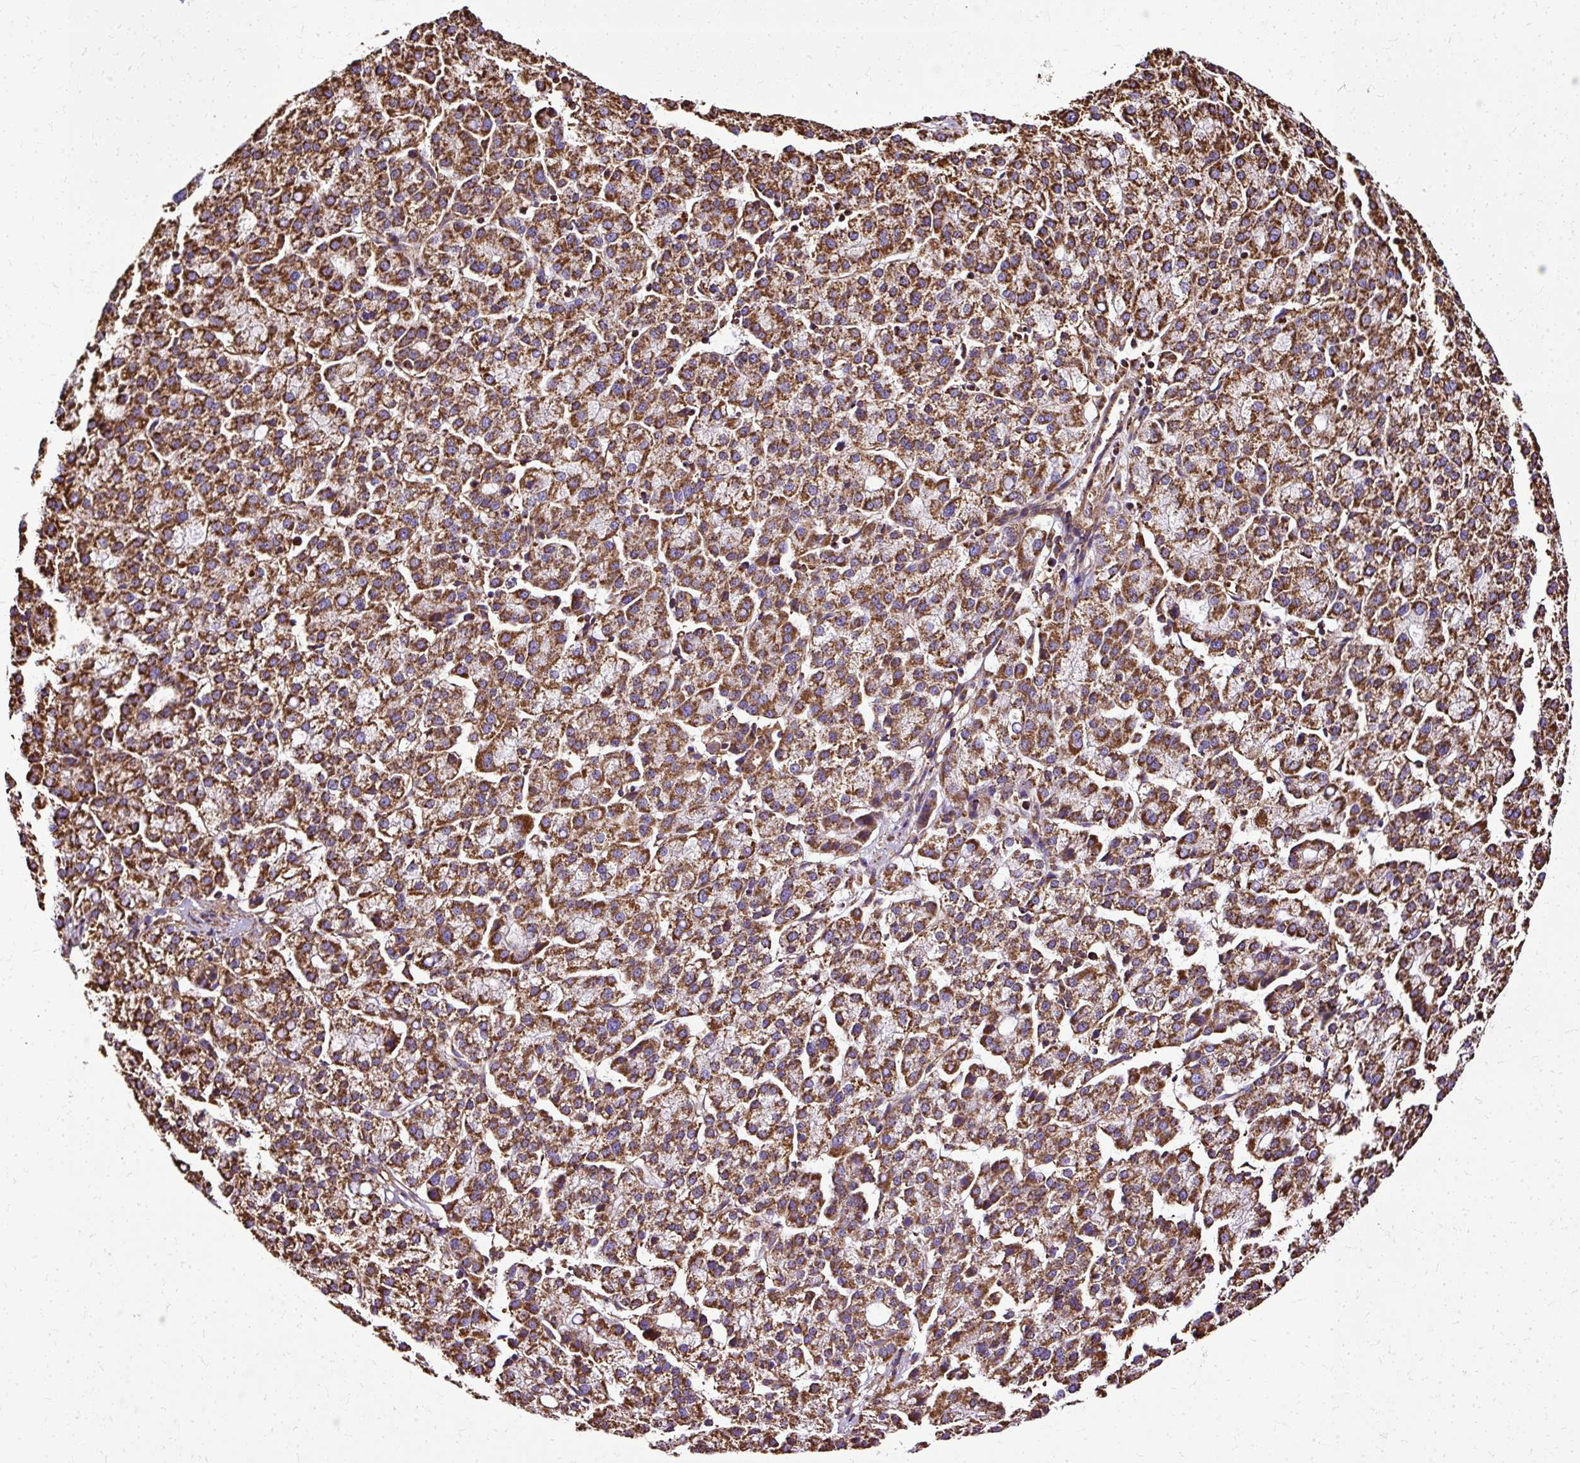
{"staining": {"intensity": "strong", "quantity": ">75%", "location": "cytoplasmic/membranous"}, "tissue": "liver cancer", "cell_type": "Tumor cells", "image_type": "cancer", "snomed": [{"axis": "morphology", "description": "Carcinoma, Hepatocellular, NOS"}, {"axis": "topography", "description": "Liver"}], "caption": "Liver hepatocellular carcinoma was stained to show a protein in brown. There is high levels of strong cytoplasmic/membranous staining in approximately >75% of tumor cells.", "gene": "KLHL11", "patient": {"sex": "female", "age": 58}}